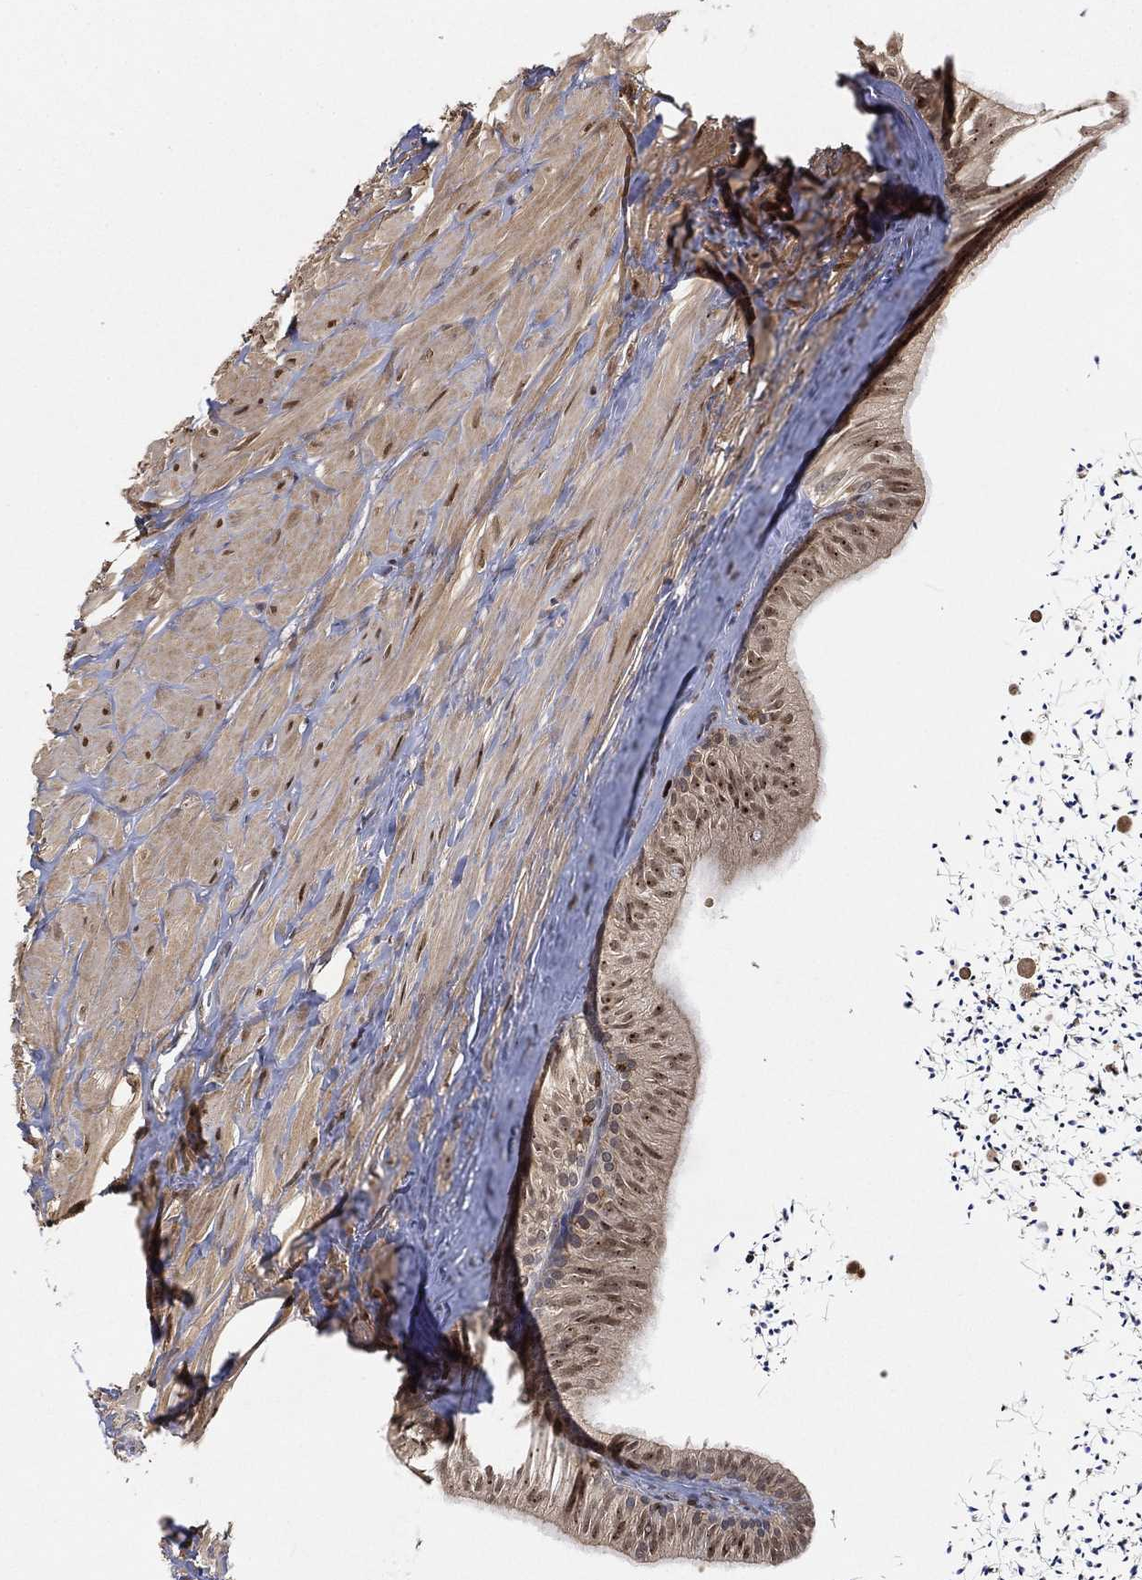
{"staining": {"intensity": "moderate", "quantity": "<25%", "location": "nuclear"}, "tissue": "epididymis", "cell_type": "Glandular cells", "image_type": "normal", "snomed": [{"axis": "morphology", "description": "Normal tissue, NOS"}, {"axis": "topography", "description": "Epididymis"}], "caption": "High-magnification brightfield microscopy of normal epididymis stained with DAB (brown) and counterstained with hematoxylin (blue). glandular cells exhibit moderate nuclear expression is identified in about<25% of cells.", "gene": "WDR26", "patient": {"sex": "male", "age": 32}}